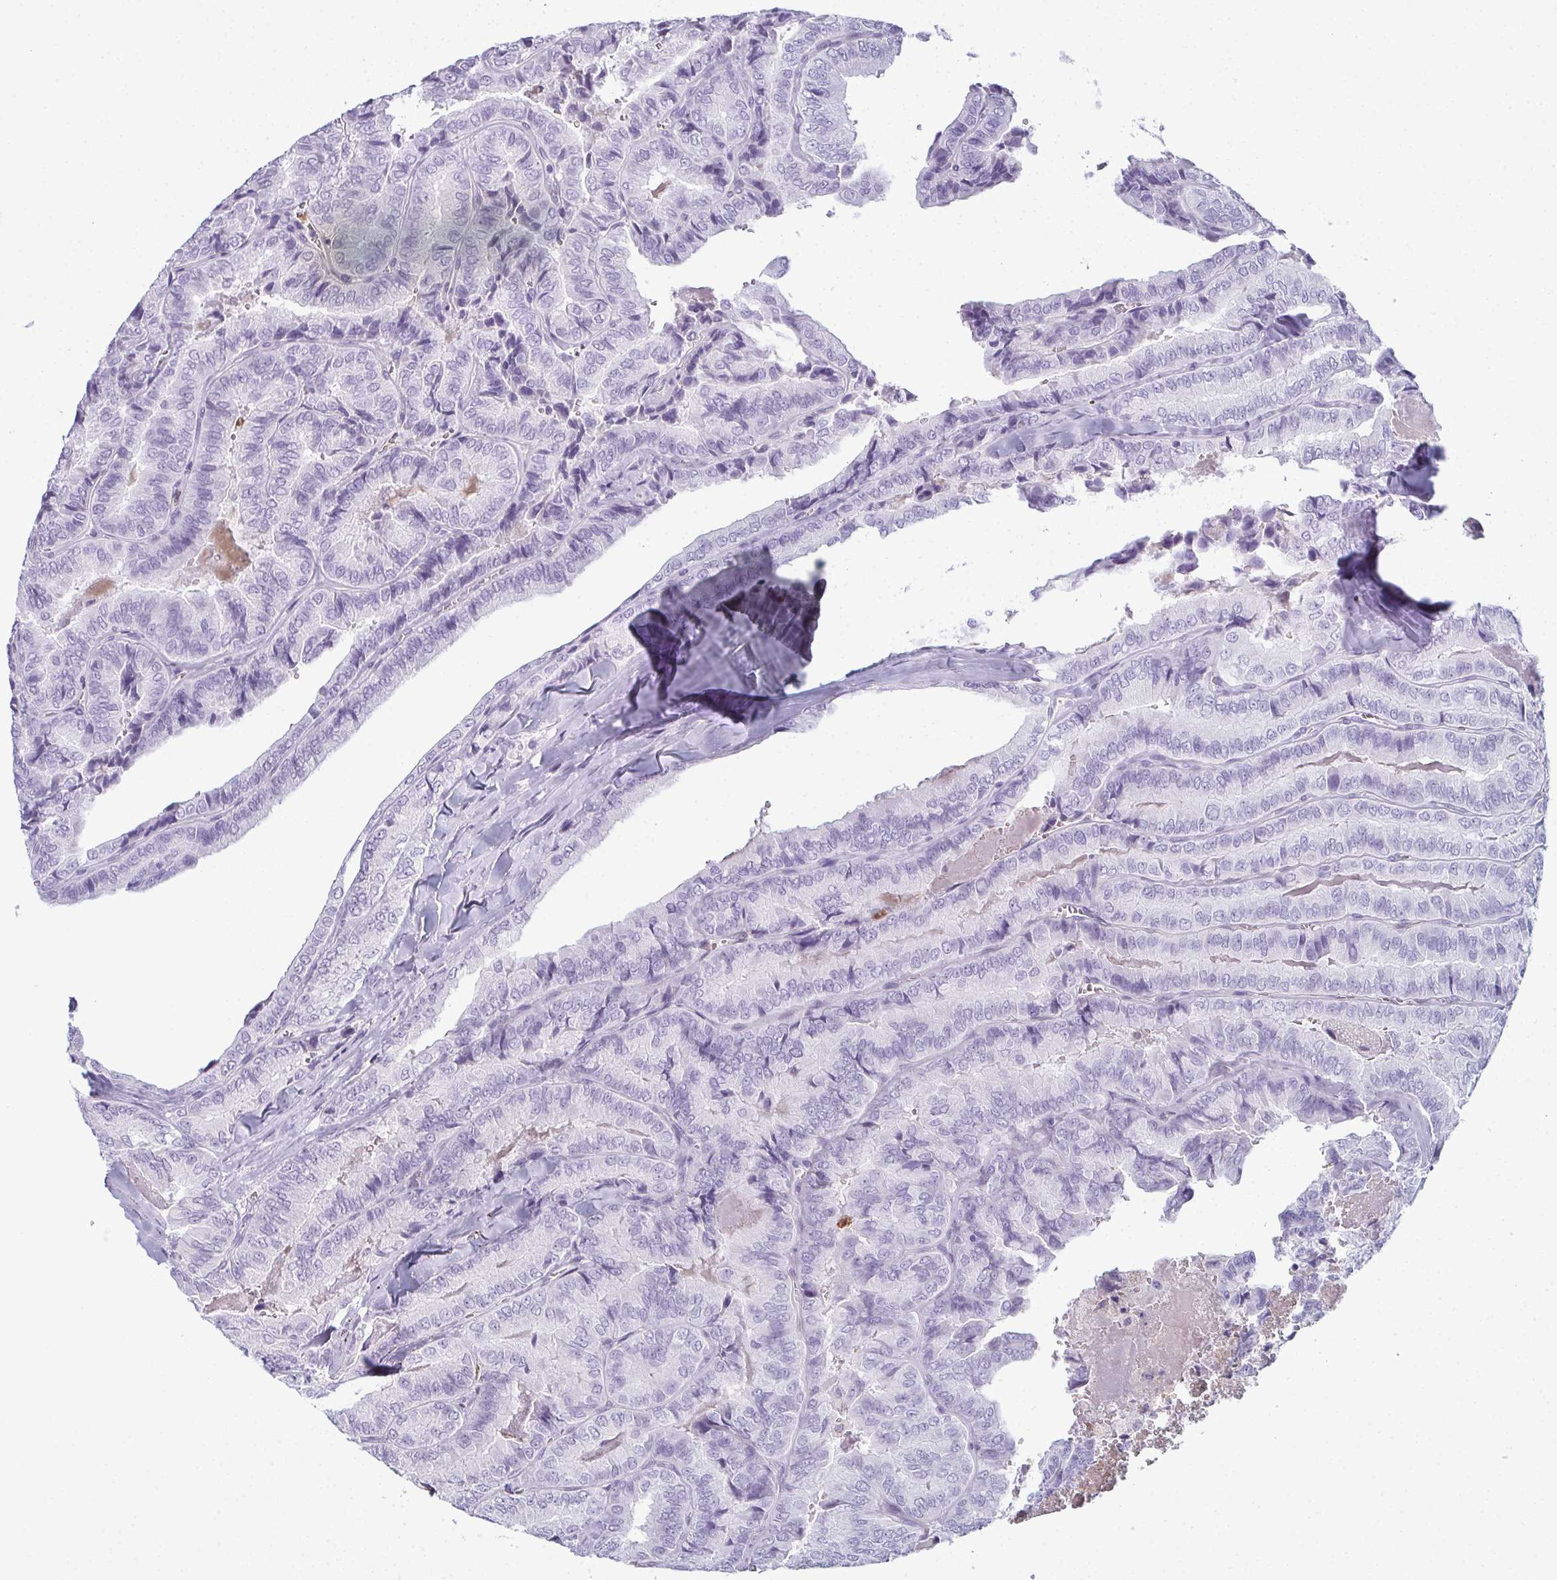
{"staining": {"intensity": "negative", "quantity": "none", "location": "none"}, "tissue": "thyroid cancer", "cell_type": "Tumor cells", "image_type": "cancer", "snomed": [{"axis": "morphology", "description": "Papillary adenocarcinoma, NOS"}, {"axis": "topography", "description": "Thyroid gland"}], "caption": "Image shows no protein expression in tumor cells of thyroid papillary adenocarcinoma tissue. Nuclei are stained in blue.", "gene": "CDA", "patient": {"sex": "female", "age": 75}}